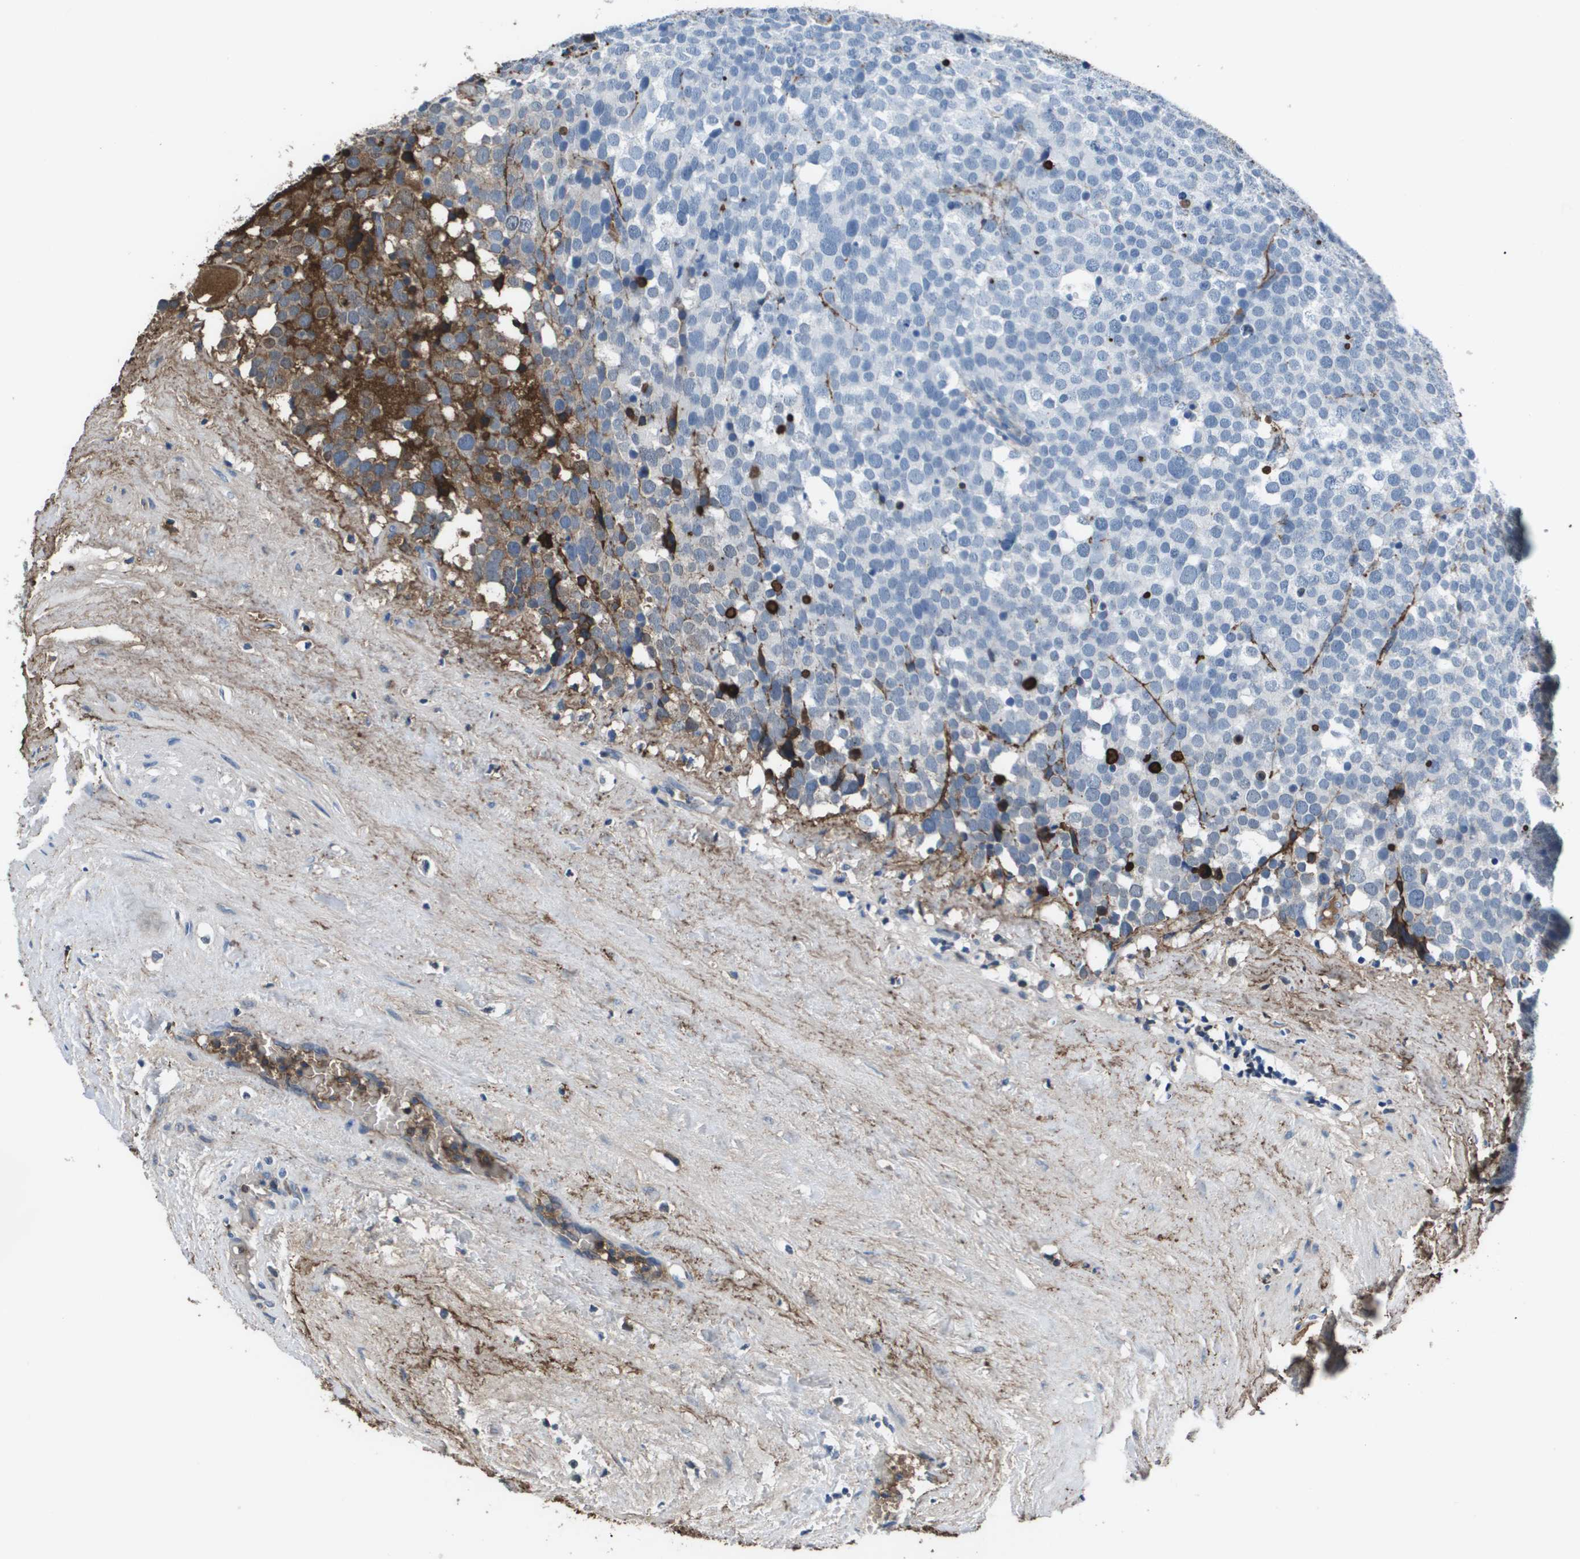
{"staining": {"intensity": "moderate", "quantity": "<25%", "location": "cytoplasmic/membranous"}, "tissue": "testis cancer", "cell_type": "Tumor cells", "image_type": "cancer", "snomed": [{"axis": "morphology", "description": "Seminoma, NOS"}, {"axis": "topography", "description": "Testis"}], "caption": "There is low levels of moderate cytoplasmic/membranous staining in tumor cells of seminoma (testis), as demonstrated by immunohistochemical staining (brown color).", "gene": "VTN", "patient": {"sex": "male", "age": 71}}